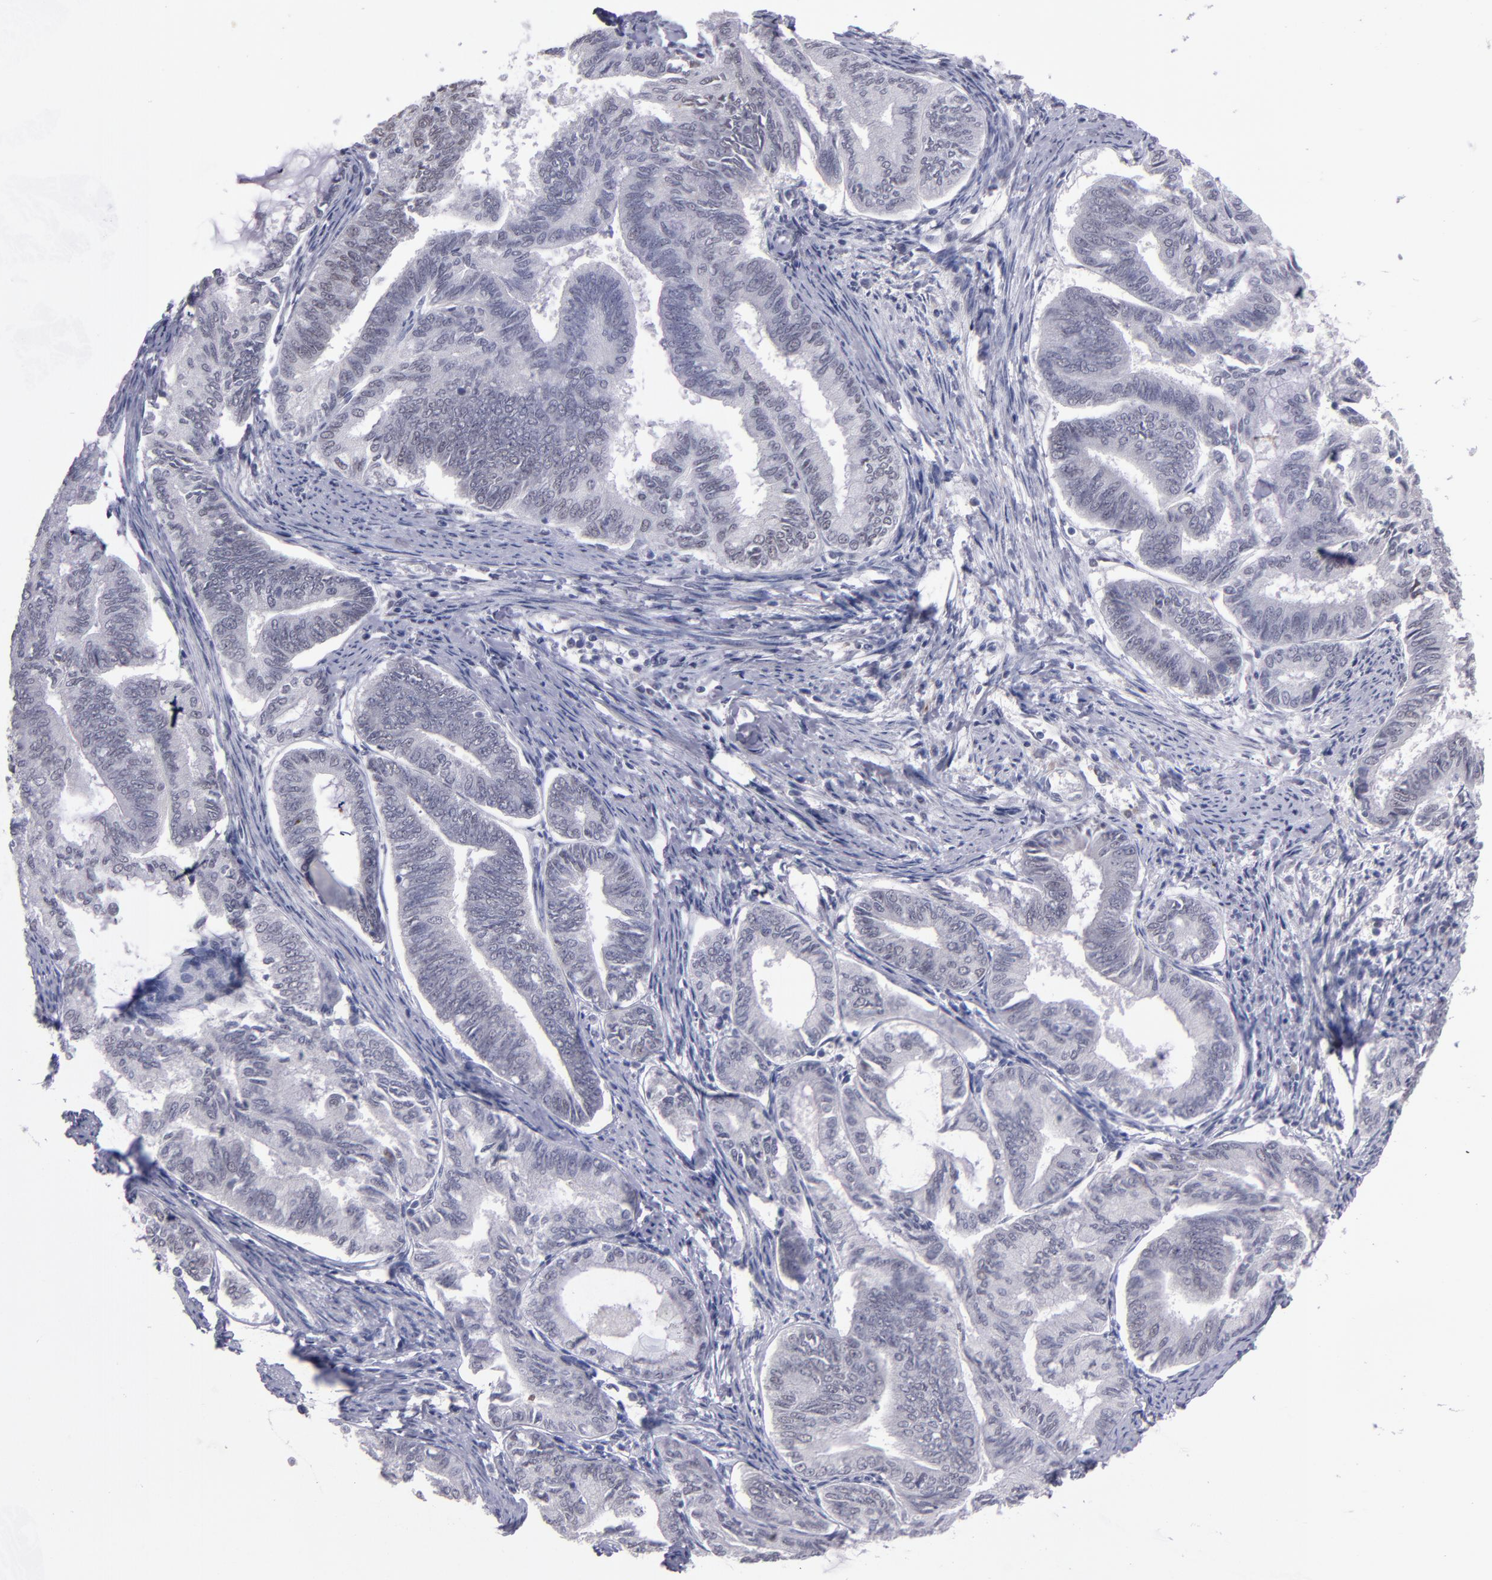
{"staining": {"intensity": "weak", "quantity": "<25%", "location": "nuclear"}, "tissue": "endometrial cancer", "cell_type": "Tumor cells", "image_type": "cancer", "snomed": [{"axis": "morphology", "description": "Adenocarcinoma, NOS"}, {"axis": "topography", "description": "Endometrium"}], "caption": "Immunohistochemistry micrograph of endometrial cancer (adenocarcinoma) stained for a protein (brown), which exhibits no expression in tumor cells.", "gene": "OTUB2", "patient": {"sex": "female", "age": 86}}